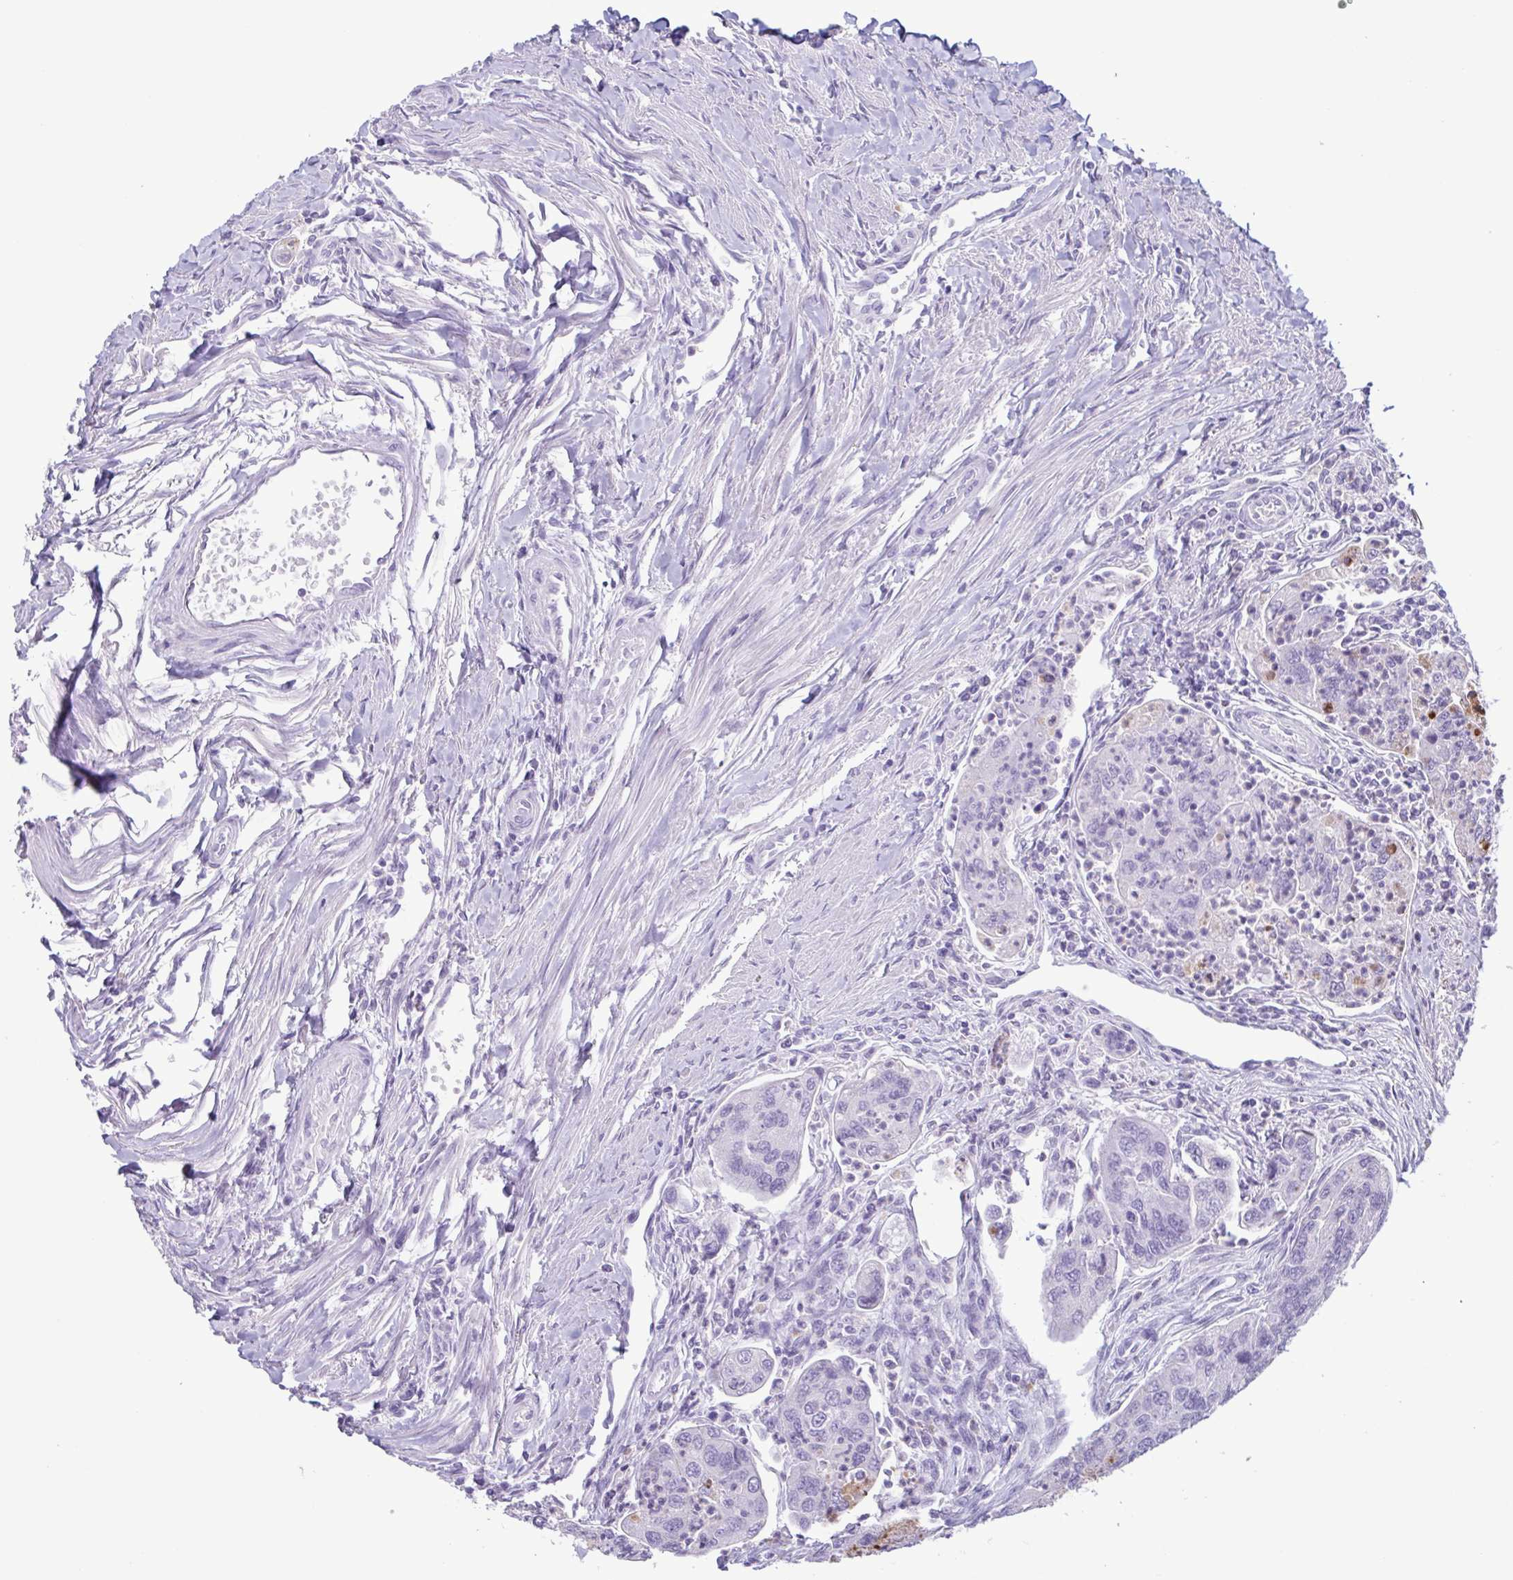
{"staining": {"intensity": "negative", "quantity": "none", "location": "none"}, "tissue": "colorectal cancer", "cell_type": "Tumor cells", "image_type": "cancer", "snomed": [{"axis": "morphology", "description": "Adenocarcinoma, NOS"}, {"axis": "topography", "description": "Colon"}], "caption": "IHC micrograph of human colorectal cancer stained for a protein (brown), which displays no staining in tumor cells.", "gene": "LTF", "patient": {"sex": "female", "age": 67}}